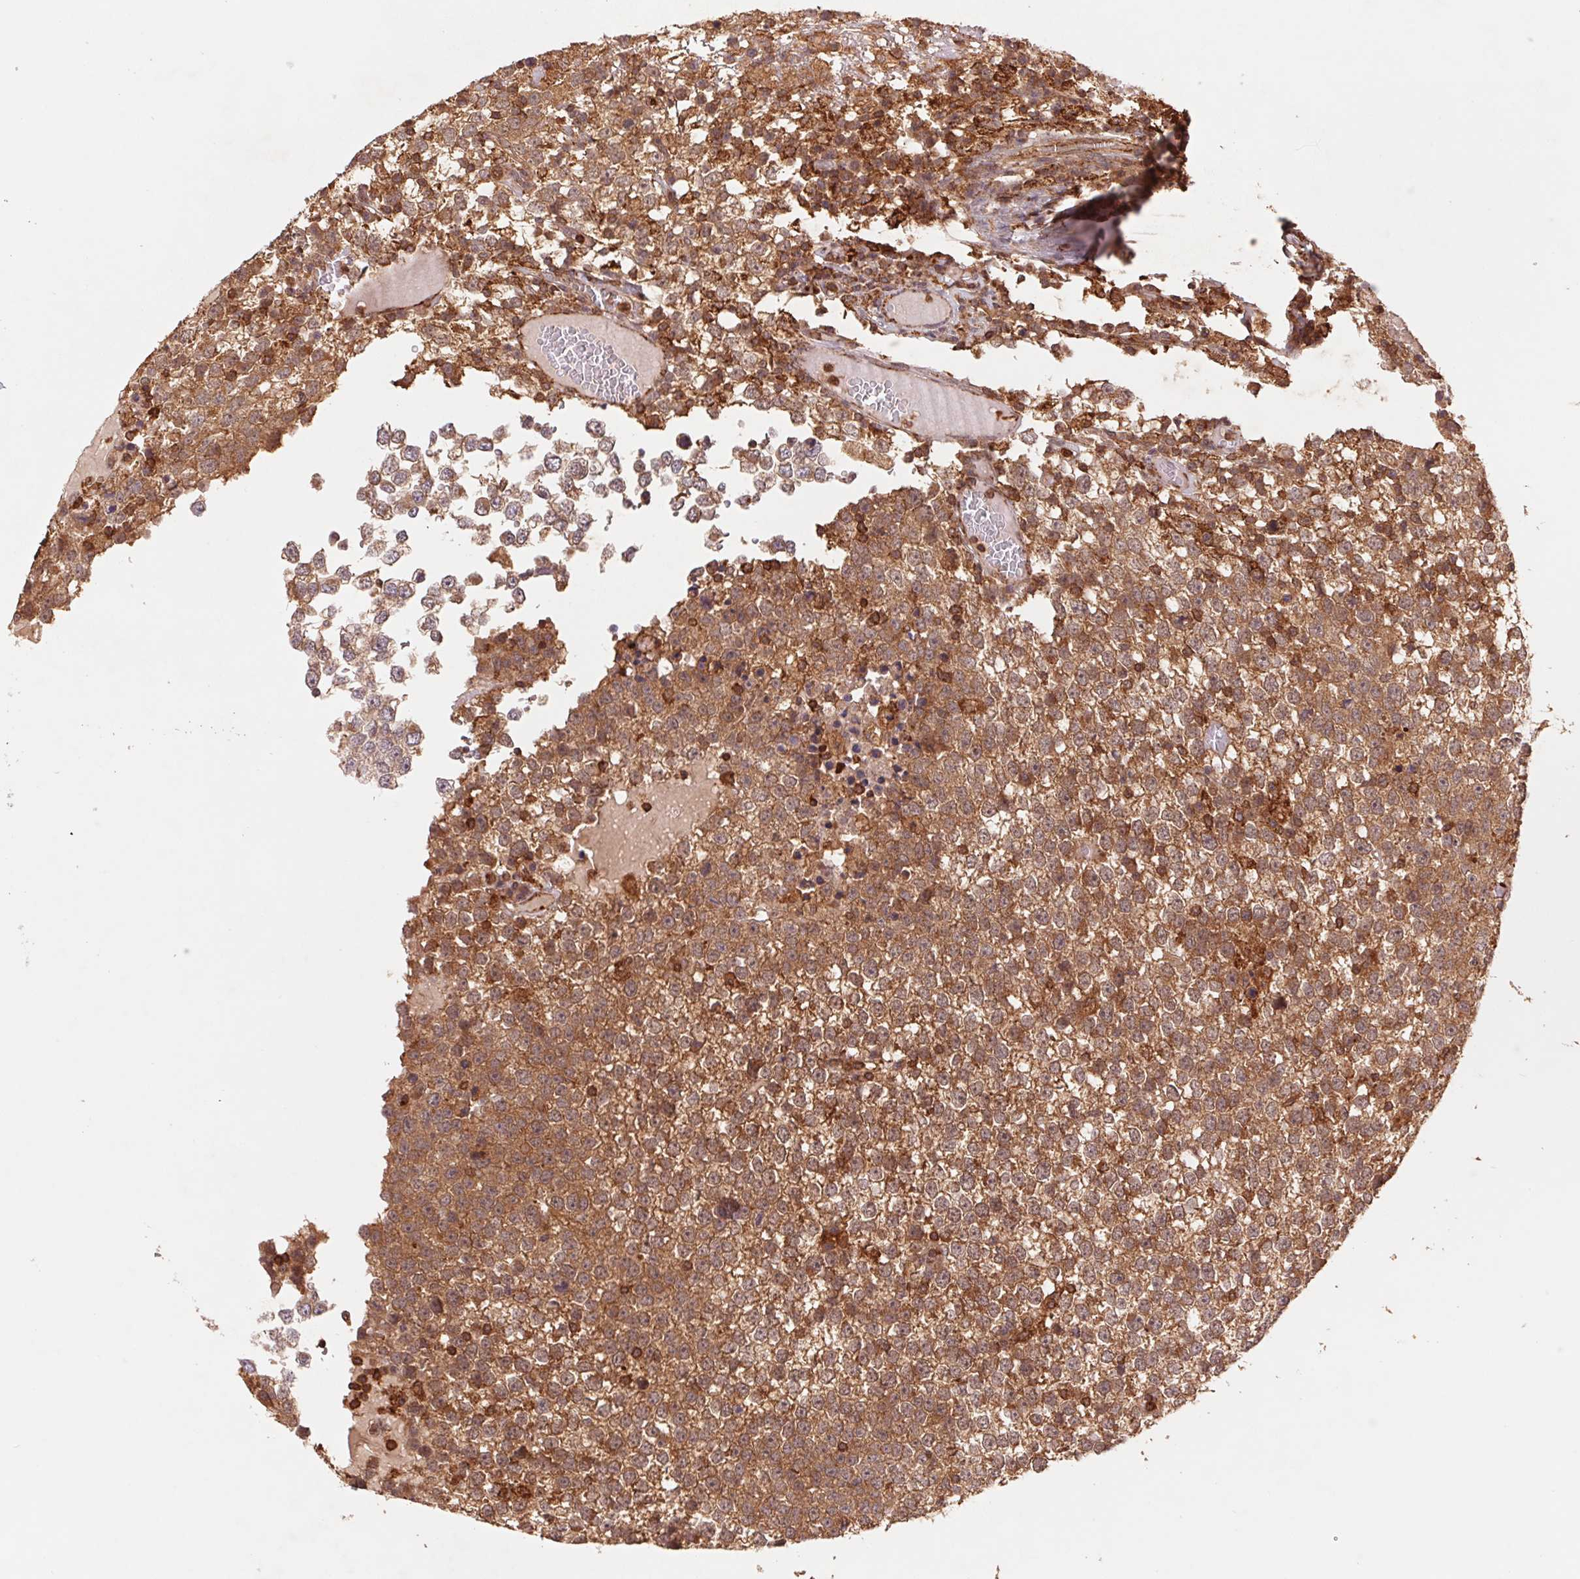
{"staining": {"intensity": "moderate", "quantity": ">75%", "location": "cytoplasmic/membranous"}, "tissue": "testis cancer", "cell_type": "Tumor cells", "image_type": "cancer", "snomed": [{"axis": "morphology", "description": "Seminoma, NOS"}, {"axis": "topography", "description": "Testis"}], "caption": "Brown immunohistochemical staining in seminoma (testis) shows moderate cytoplasmic/membranous expression in about >75% of tumor cells. (Brightfield microscopy of DAB IHC at high magnification).", "gene": "URM1", "patient": {"sex": "male", "age": 65}}